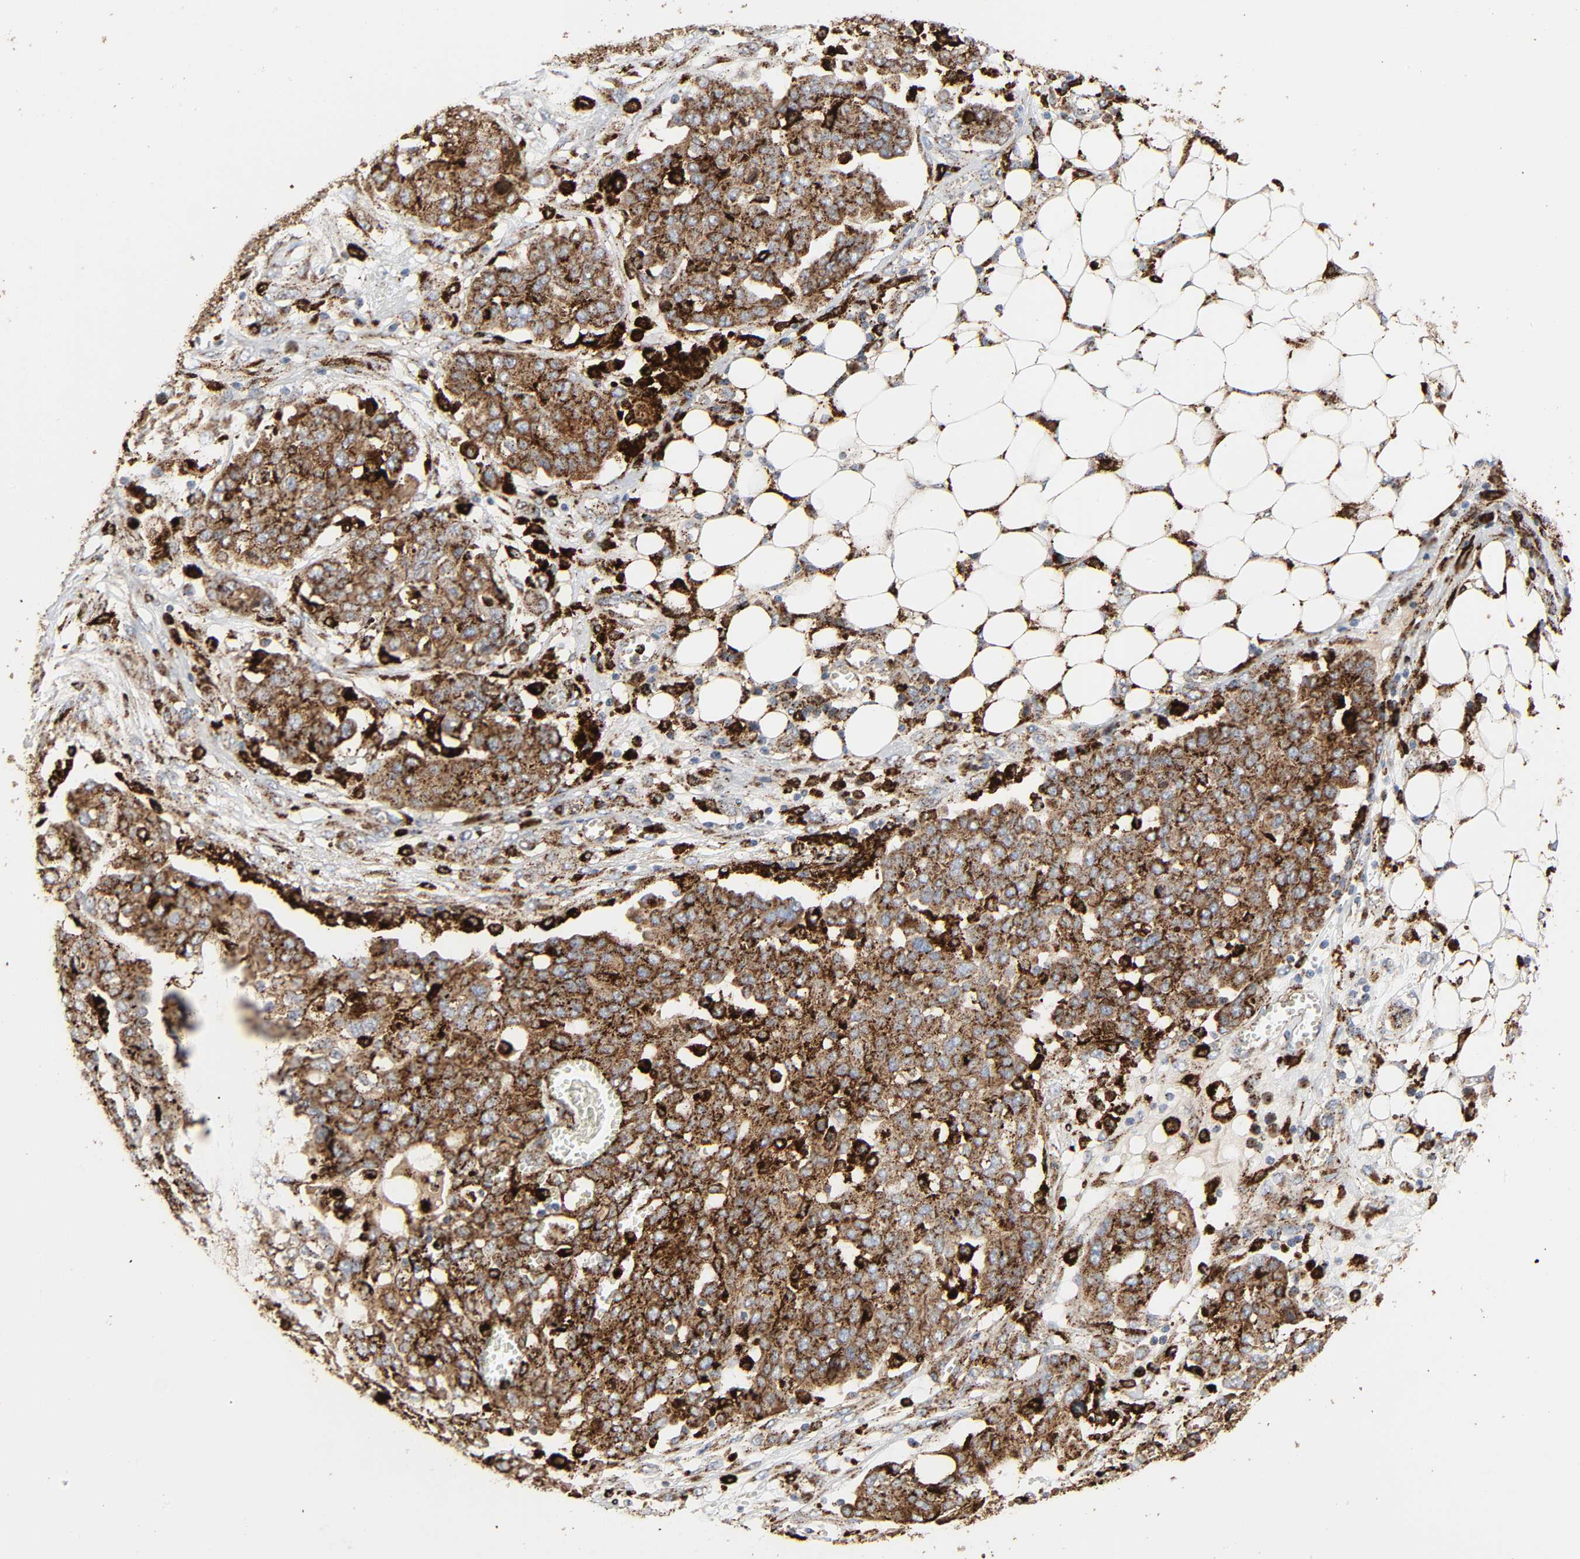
{"staining": {"intensity": "strong", "quantity": ">75%", "location": "cytoplasmic/membranous"}, "tissue": "ovarian cancer", "cell_type": "Tumor cells", "image_type": "cancer", "snomed": [{"axis": "morphology", "description": "Cystadenocarcinoma, serous, NOS"}, {"axis": "topography", "description": "Soft tissue"}, {"axis": "topography", "description": "Ovary"}], "caption": "Strong cytoplasmic/membranous protein positivity is identified in approximately >75% of tumor cells in ovarian serous cystadenocarcinoma.", "gene": "PSAP", "patient": {"sex": "female", "age": 57}}